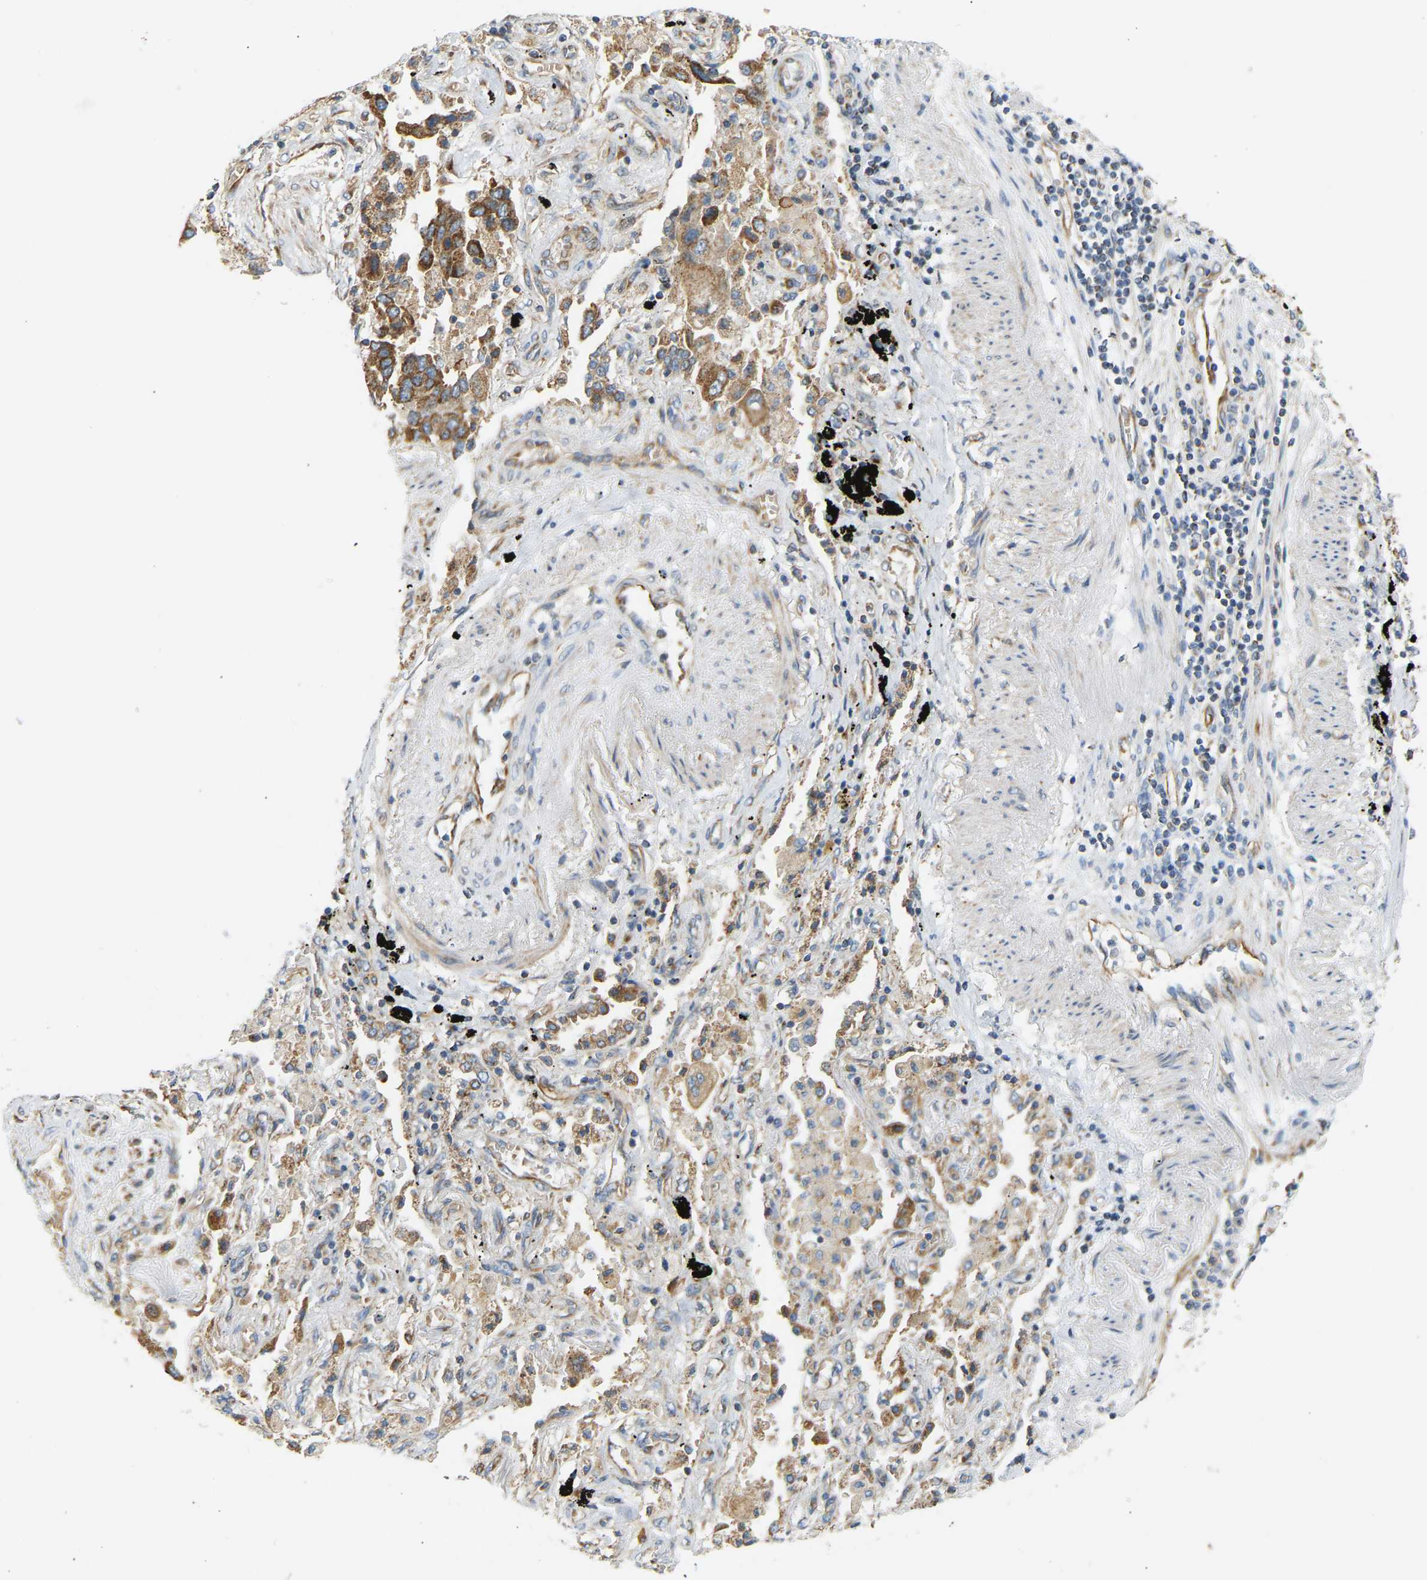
{"staining": {"intensity": "moderate", "quantity": ">75%", "location": "cytoplasmic/membranous"}, "tissue": "lung cancer", "cell_type": "Tumor cells", "image_type": "cancer", "snomed": [{"axis": "morphology", "description": "Adenocarcinoma, NOS"}, {"axis": "topography", "description": "Lung"}], "caption": "This photomicrograph shows IHC staining of lung cancer, with medium moderate cytoplasmic/membranous expression in approximately >75% of tumor cells.", "gene": "YIPF2", "patient": {"sex": "female", "age": 65}}